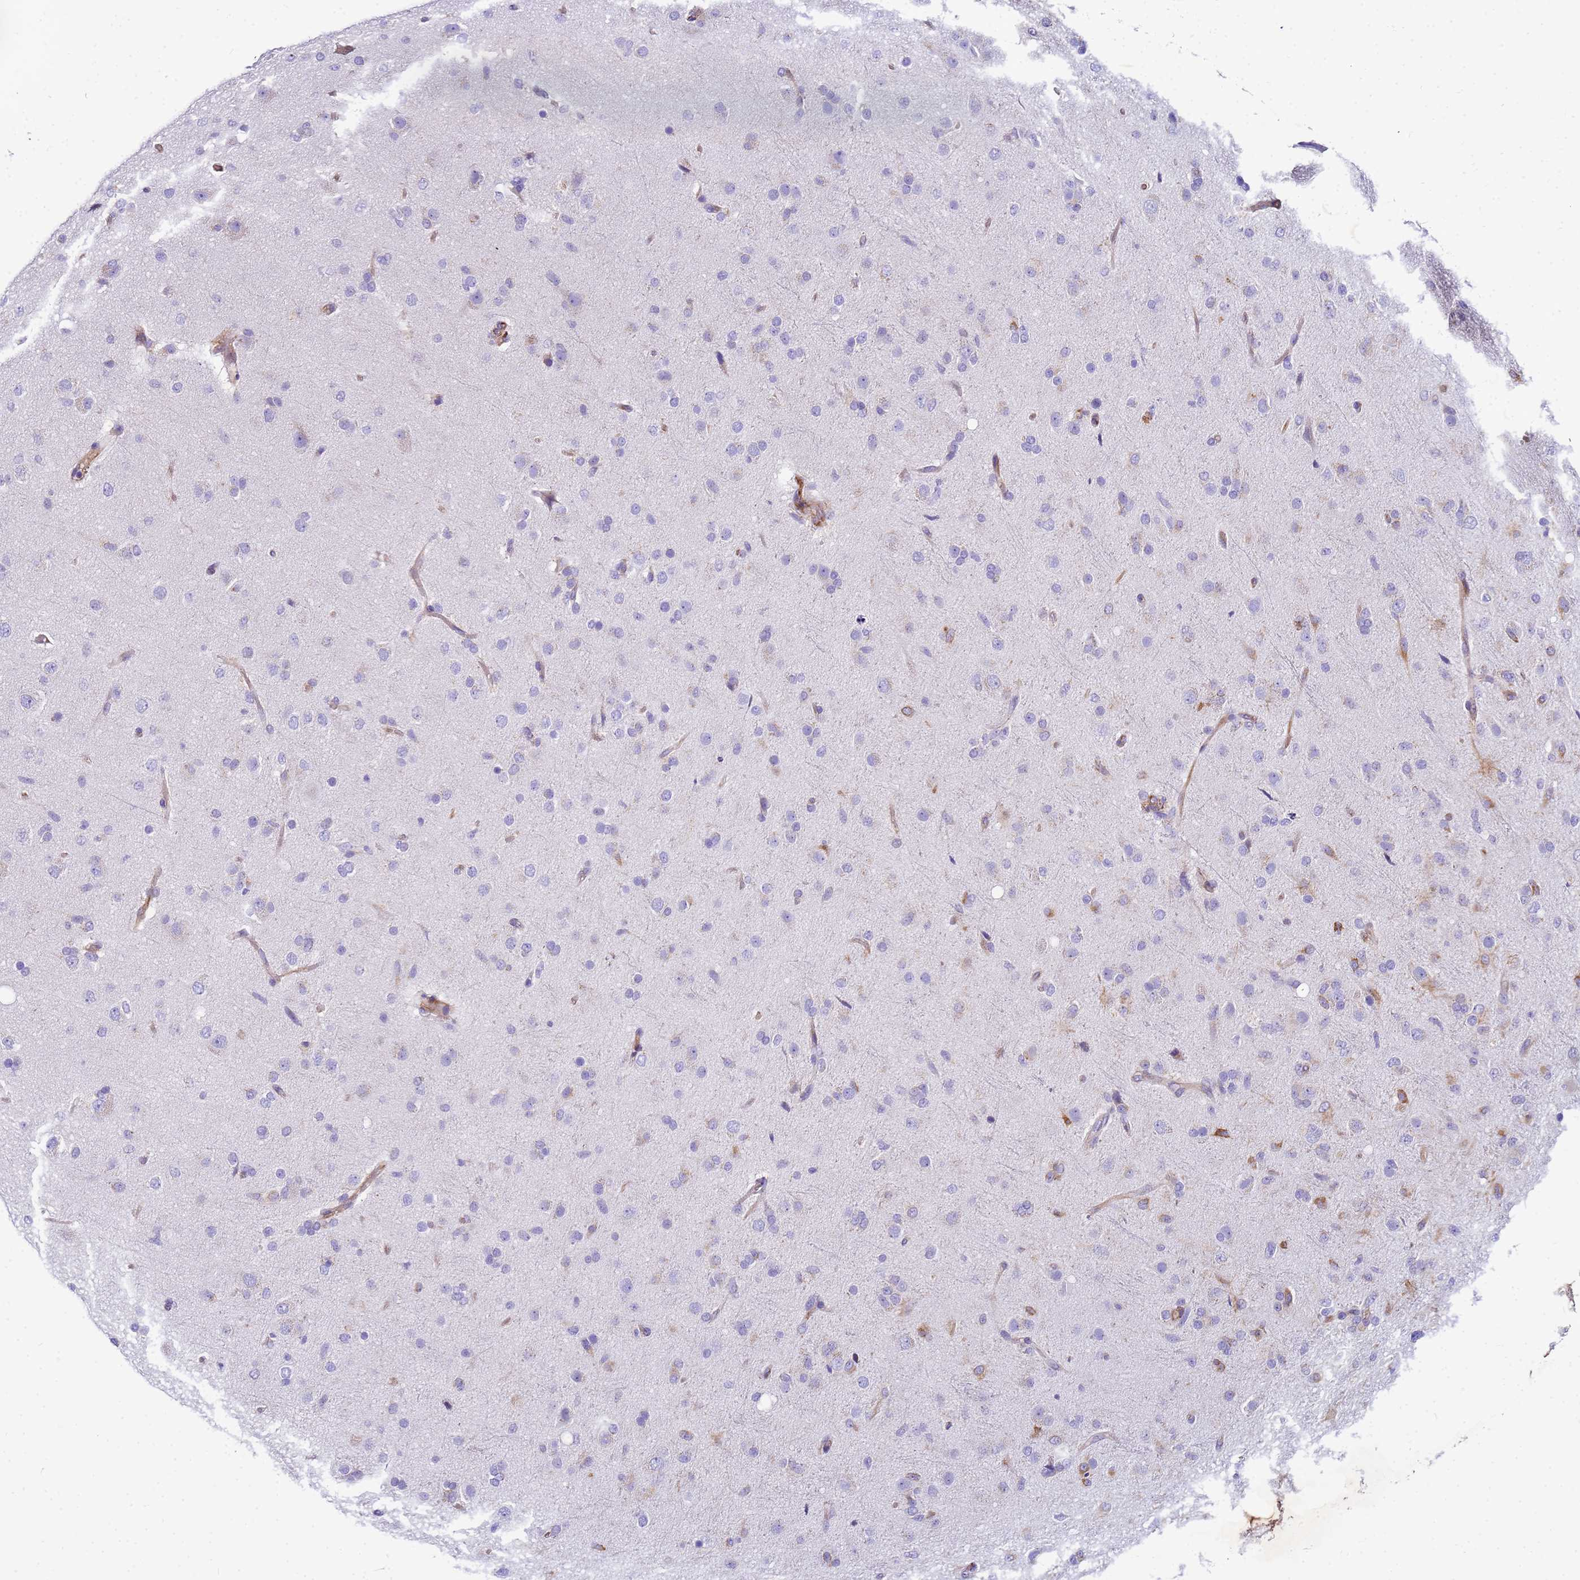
{"staining": {"intensity": "moderate", "quantity": "<25%", "location": "cytoplasmic/membranous"}, "tissue": "glioma", "cell_type": "Tumor cells", "image_type": "cancer", "snomed": [{"axis": "morphology", "description": "Glioma, malignant, Low grade"}, {"axis": "topography", "description": "Brain"}], "caption": "Immunohistochemical staining of glioma reveals low levels of moderate cytoplasmic/membranous protein positivity in about <25% of tumor cells. (DAB IHC, brown staining for protein, blue staining for nuclei).", "gene": "UBXN2B", "patient": {"sex": "male", "age": 65}}